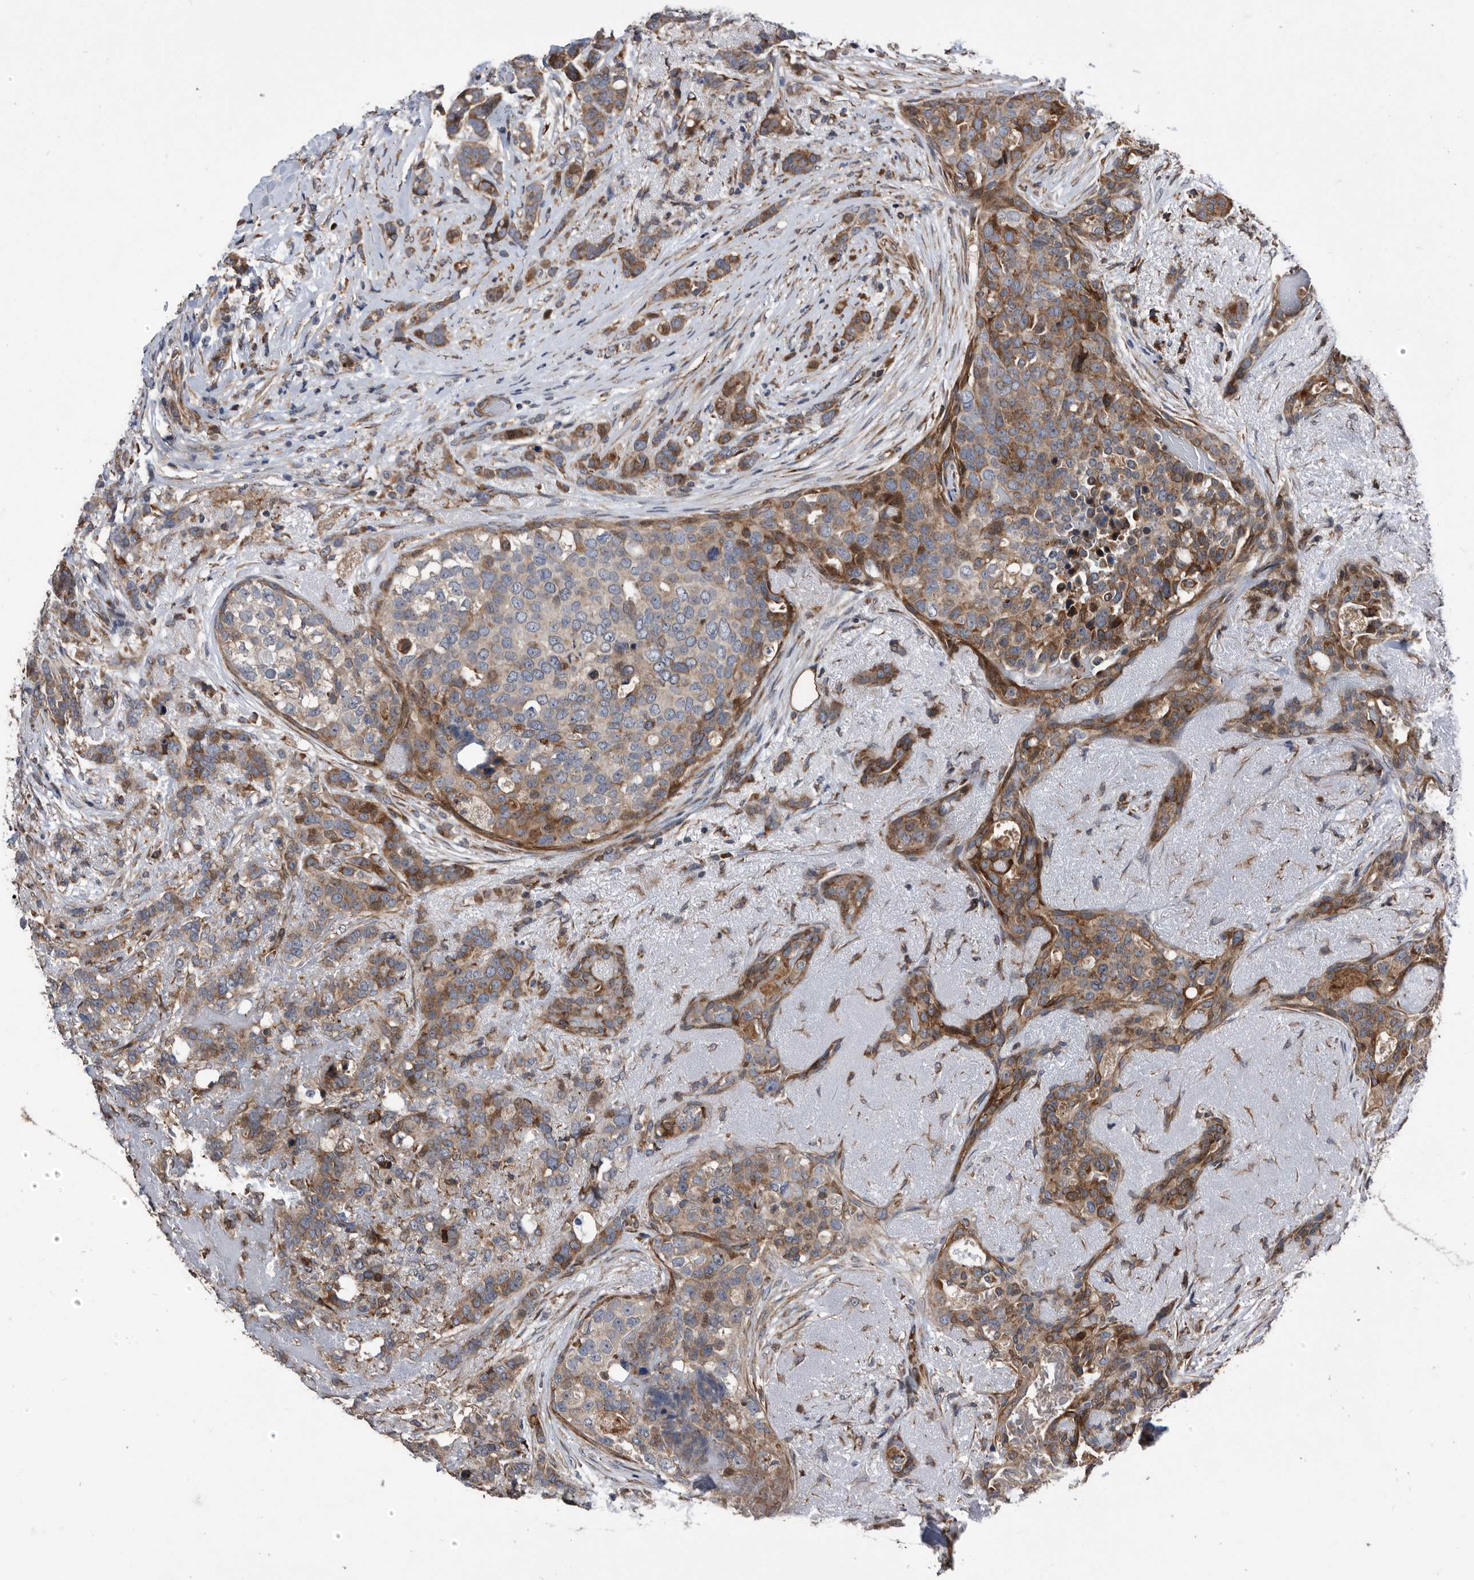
{"staining": {"intensity": "moderate", "quantity": ">75%", "location": "cytoplasmic/membranous"}, "tissue": "breast cancer", "cell_type": "Tumor cells", "image_type": "cancer", "snomed": [{"axis": "morphology", "description": "Lobular carcinoma"}, {"axis": "topography", "description": "Breast"}], "caption": "Brown immunohistochemical staining in human breast lobular carcinoma shows moderate cytoplasmic/membranous staining in approximately >75% of tumor cells.", "gene": "SERINC2", "patient": {"sex": "female", "age": 51}}